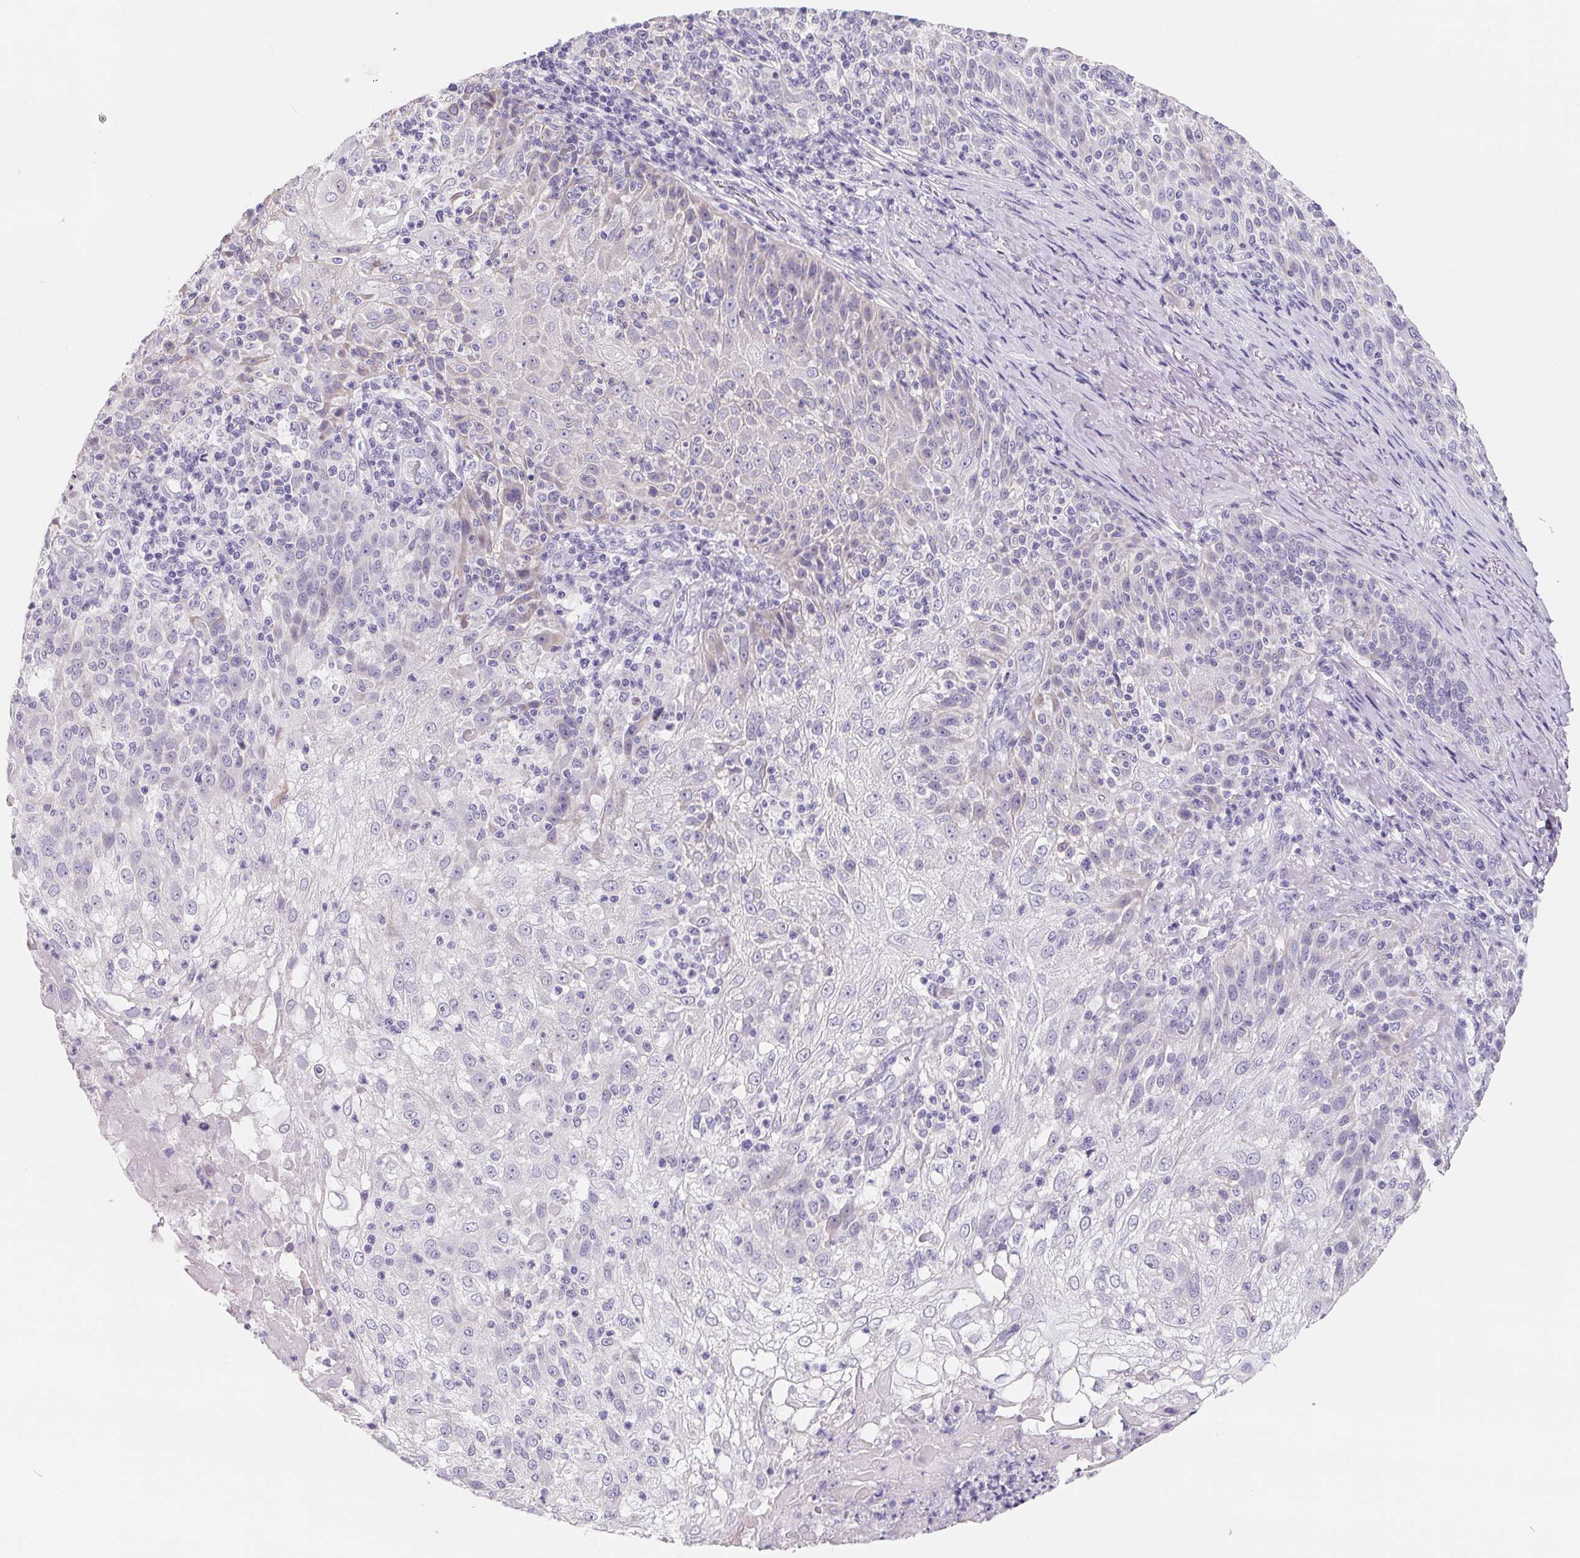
{"staining": {"intensity": "negative", "quantity": "none", "location": "none"}, "tissue": "skin cancer", "cell_type": "Tumor cells", "image_type": "cancer", "snomed": [{"axis": "morphology", "description": "Normal tissue, NOS"}, {"axis": "morphology", "description": "Squamous cell carcinoma, NOS"}, {"axis": "topography", "description": "Skin"}], "caption": "Immunohistochemistry micrograph of neoplastic tissue: skin squamous cell carcinoma stained with DAB exhibits no significant protein positivity in tumor cells.", "gene": "FDX1", "patient": {"sex": "female", "age": 83}}